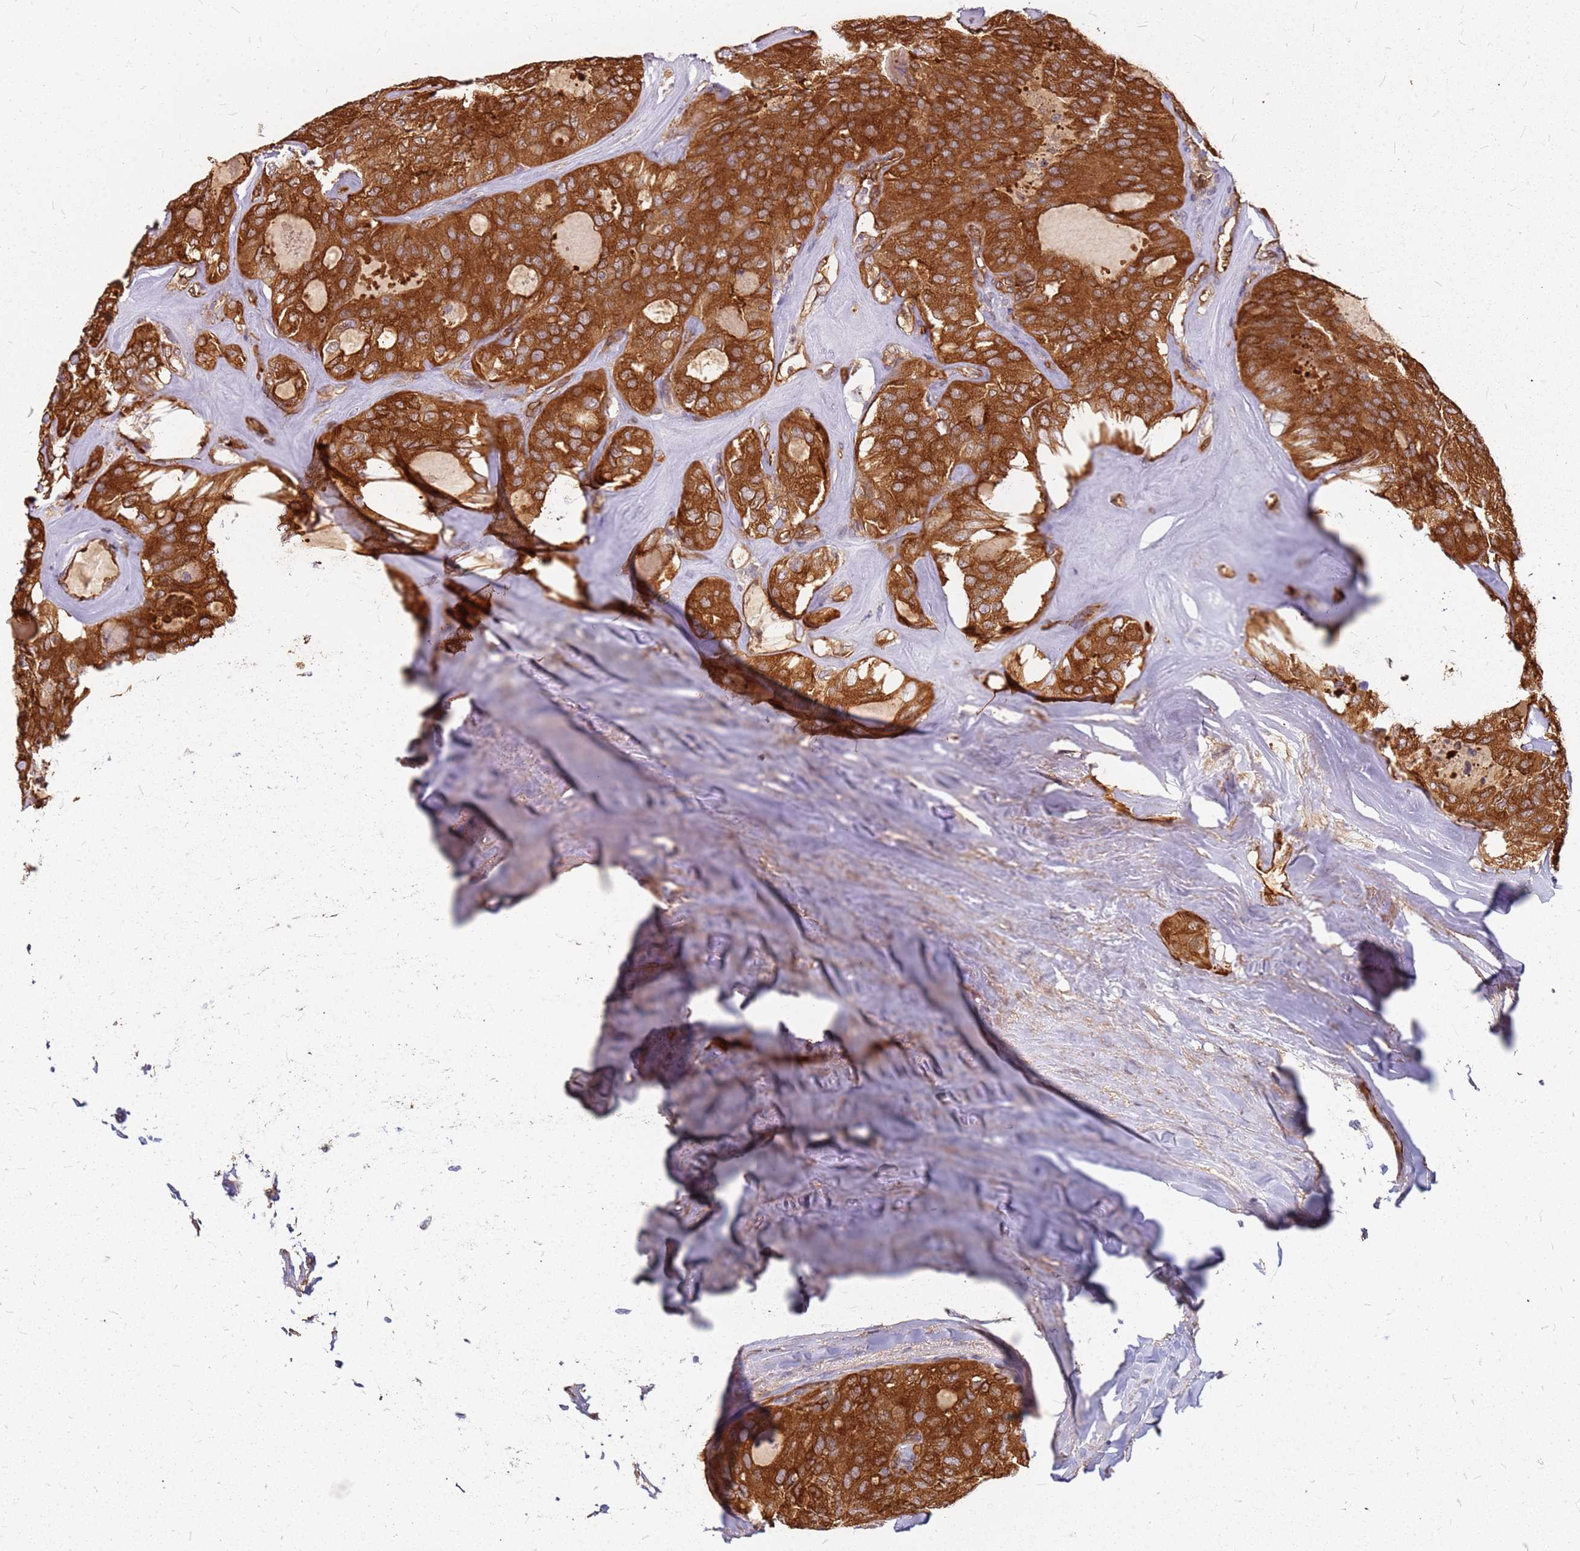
{"staining": {"intensity": "strong", "quantity": ">75%", "location": "cytoplasmic/membranous"}, "tissue": "thyroid cancer", "cell_type": "Tumor cells", "image_type": "cancer", "snomed": [{"axis": "morphology", "description": "Follicular adenoma carcinoma, NOS"}, {"axis": "topography", "description": "Thyroid gland"}], "caption": "This image exhibits follicular adenoma carcinoma (thyroid) stained with IHC to label a protein in brown. The cytoplasmic/membranous of tumor cells show strong positivity for the protein. Nuclei are counter-stained blue.", "gene": "HDX", "patient": {"sex": "male", "age": 75}}